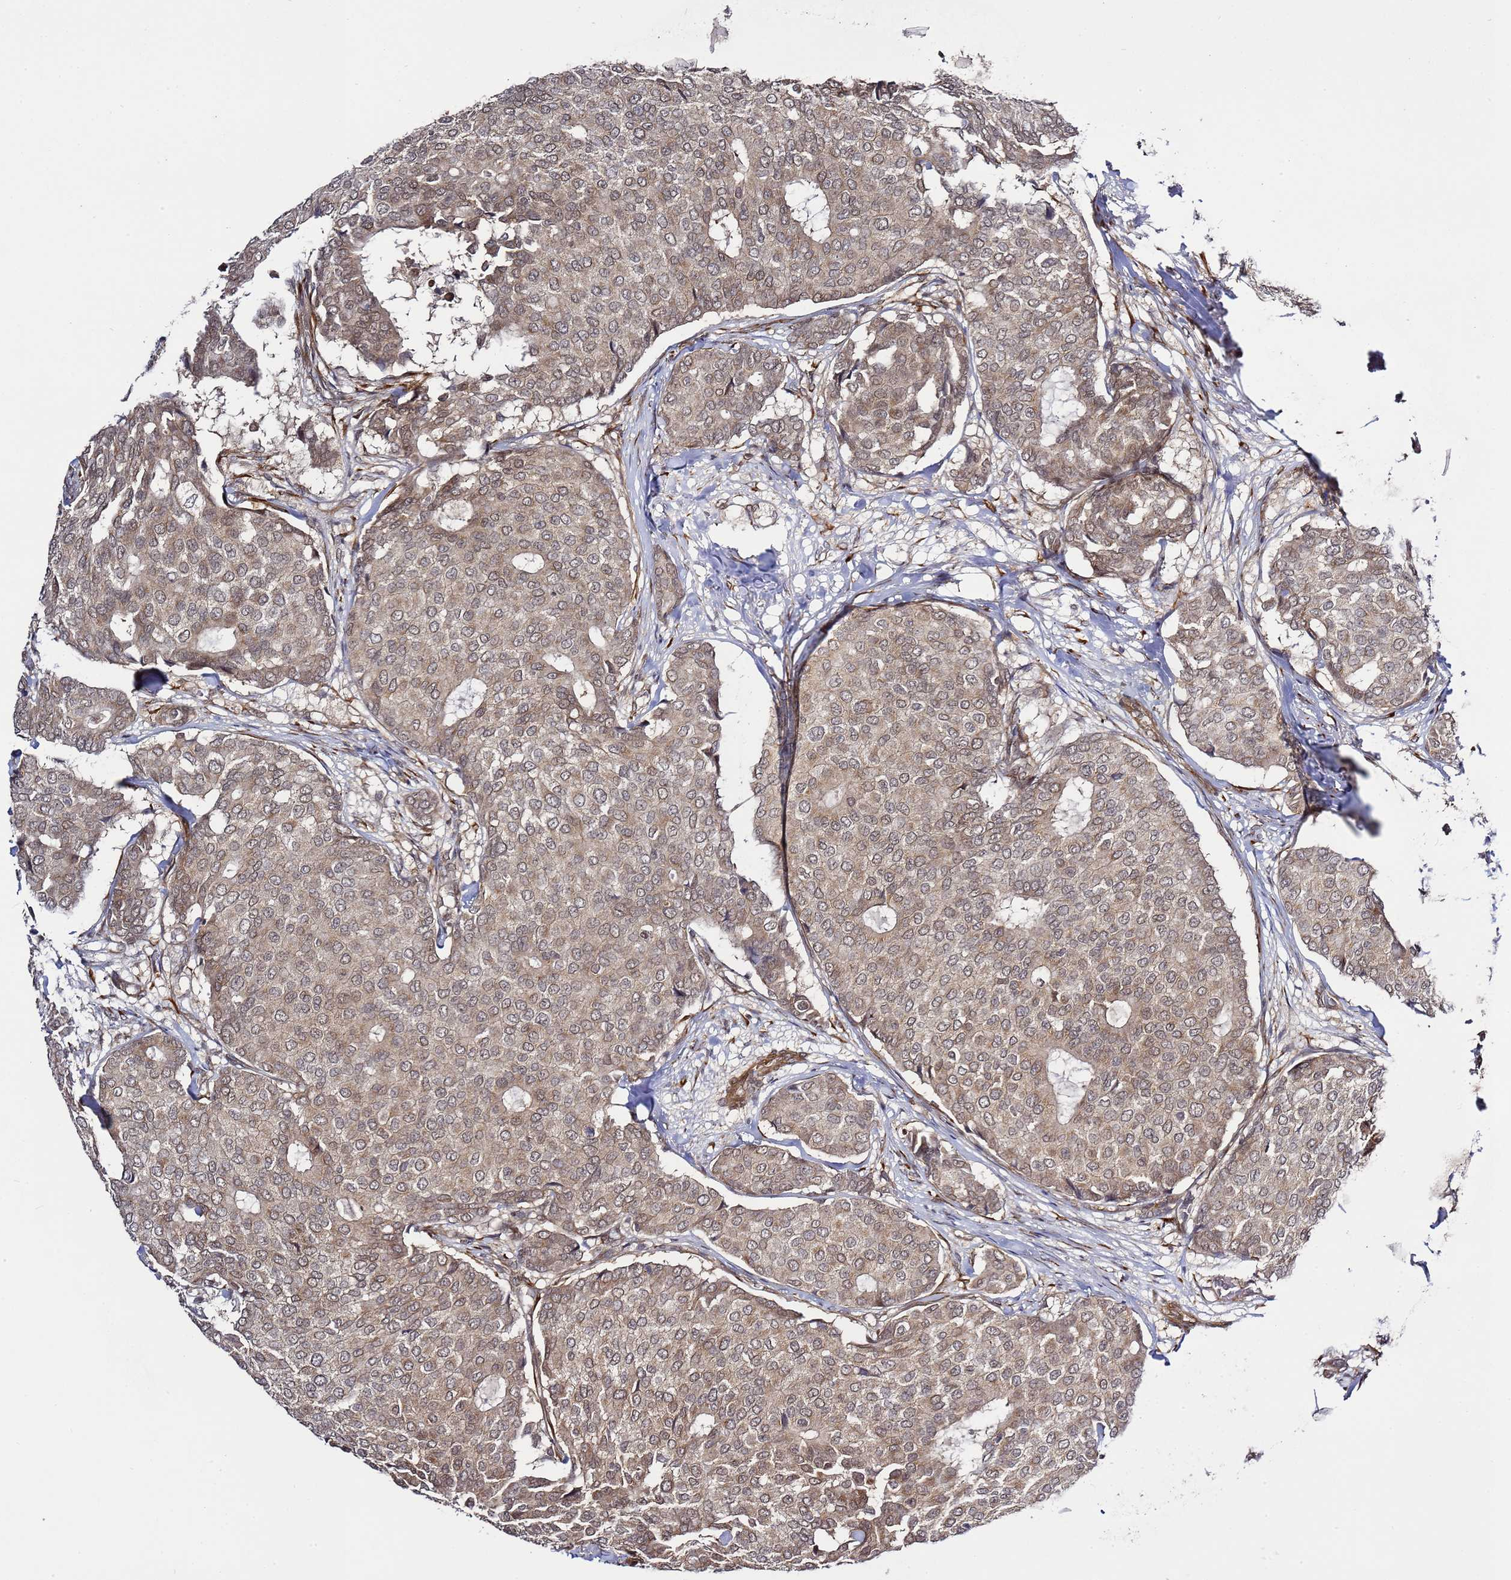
{"staining": {"intensity": "moderate", "quantity": ">75%", "location": "cytoplasmic/membranous,nuclear"}, "tissue": "breast cancer", "cell_type": "Tumor cells", "image_type": "cancer", "snomed": [{"axis": "morphology", "description": "Duct carcinoma"}, {"axis": "topography", "description": "Breast"}], "caption": "Immunohistochemistry (IHC) histopathology image of neoplastic tissue: human infiltrating ductal carcinoma (breast) stained using immunohistochemistry displays medium levels of moderate protein expression localized specifically in the cytoplasmic/membranous and nuclear of tumor cells, appearing as a cytoplasmic/membranous and nuclear brown color.", "gene": "POLR2D", "patient": {"sex": "female", "age": 75}}